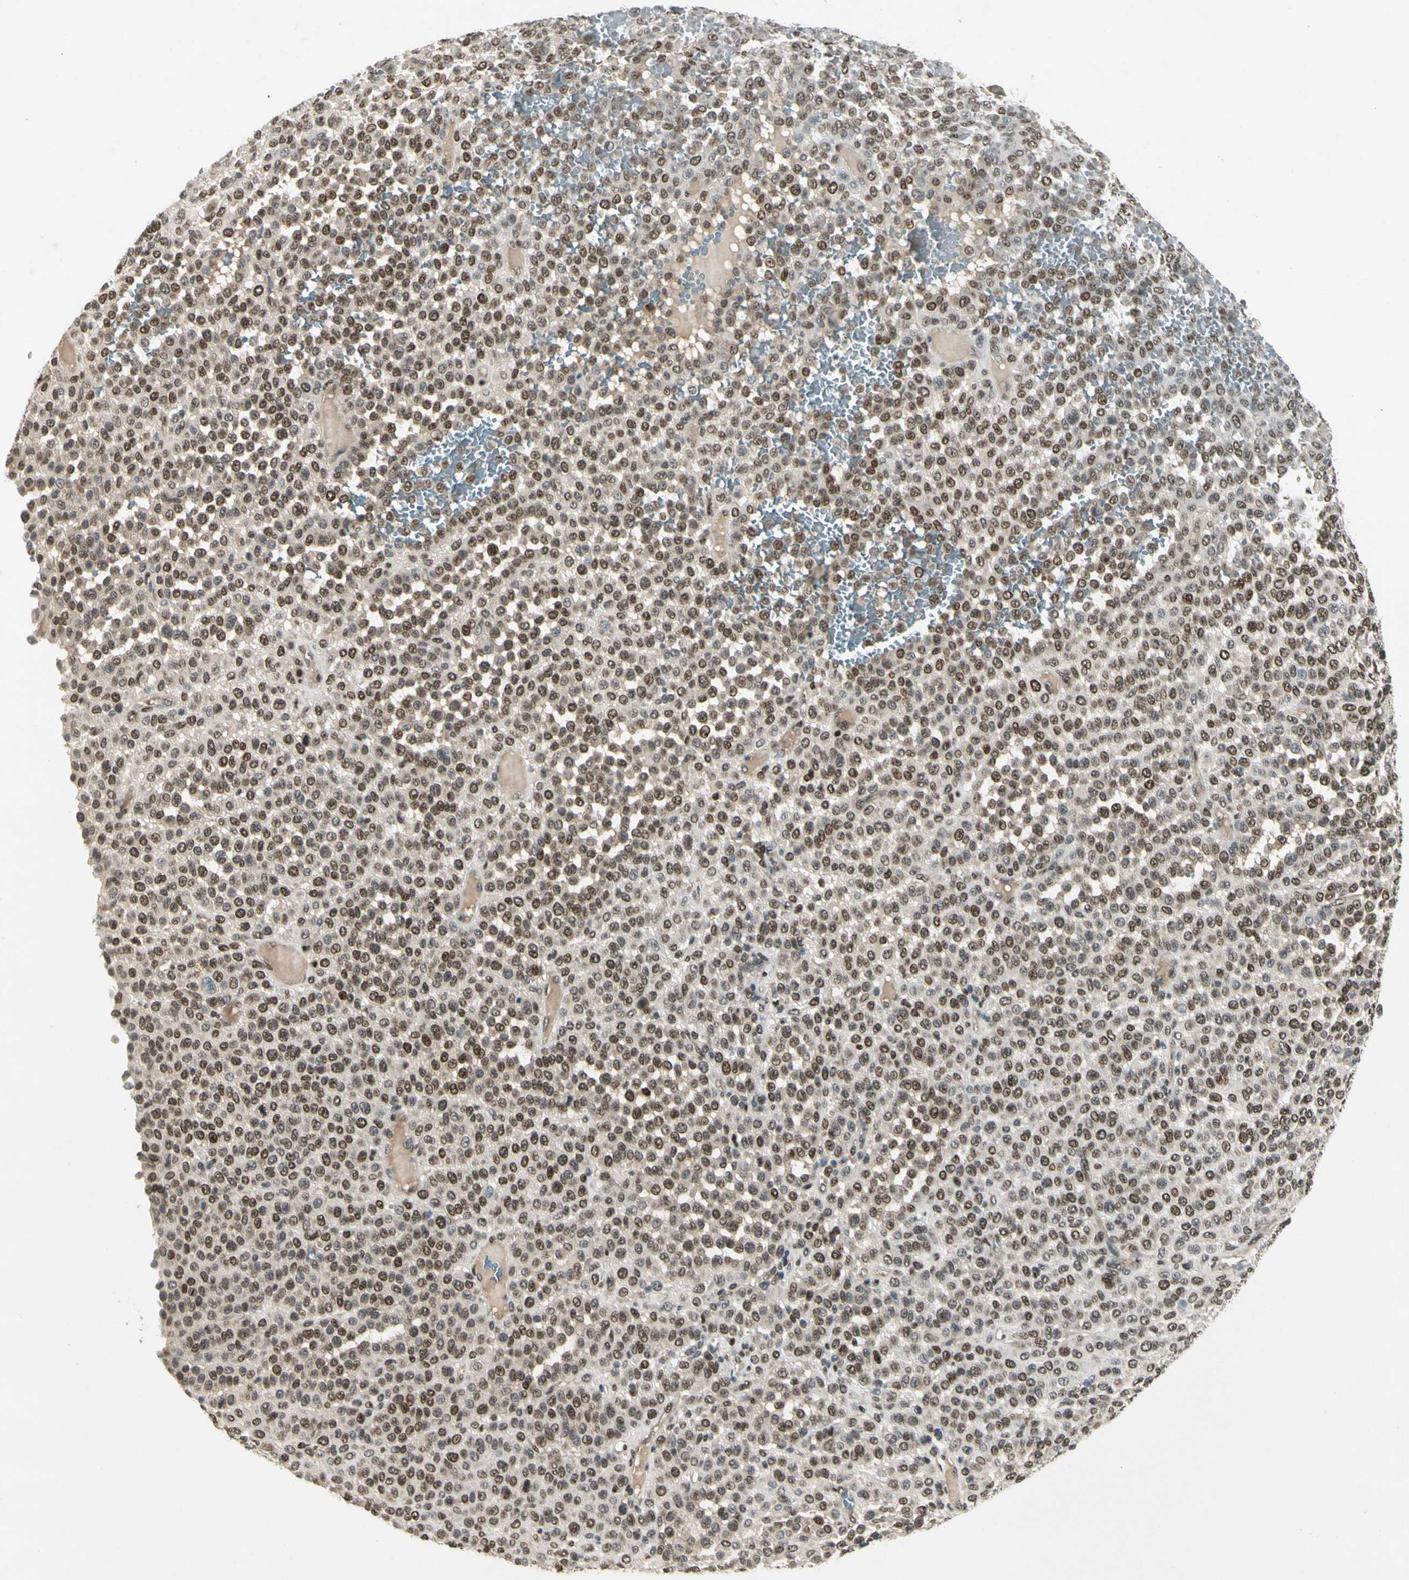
{"staining": {"intensity": "strong", "quantity": ">75%", "location": "nuclear"}, "tissue": "melanoma", "cell_type": "Tumor cells", "image_type": "cancer", "snomed": [{"axis": "morphology", "description": "Malignant melanoma, Metastatic site"}, {"axis": "topography", "description": "Pancreas"}], "caption": "Malignant melanoma (metastatic site) stained with IHC shows strong nuclear positivity in approximately >75% of tumor cells.", "gene": "GTF3A", "patient": {"sex": "female", "age": 30}}